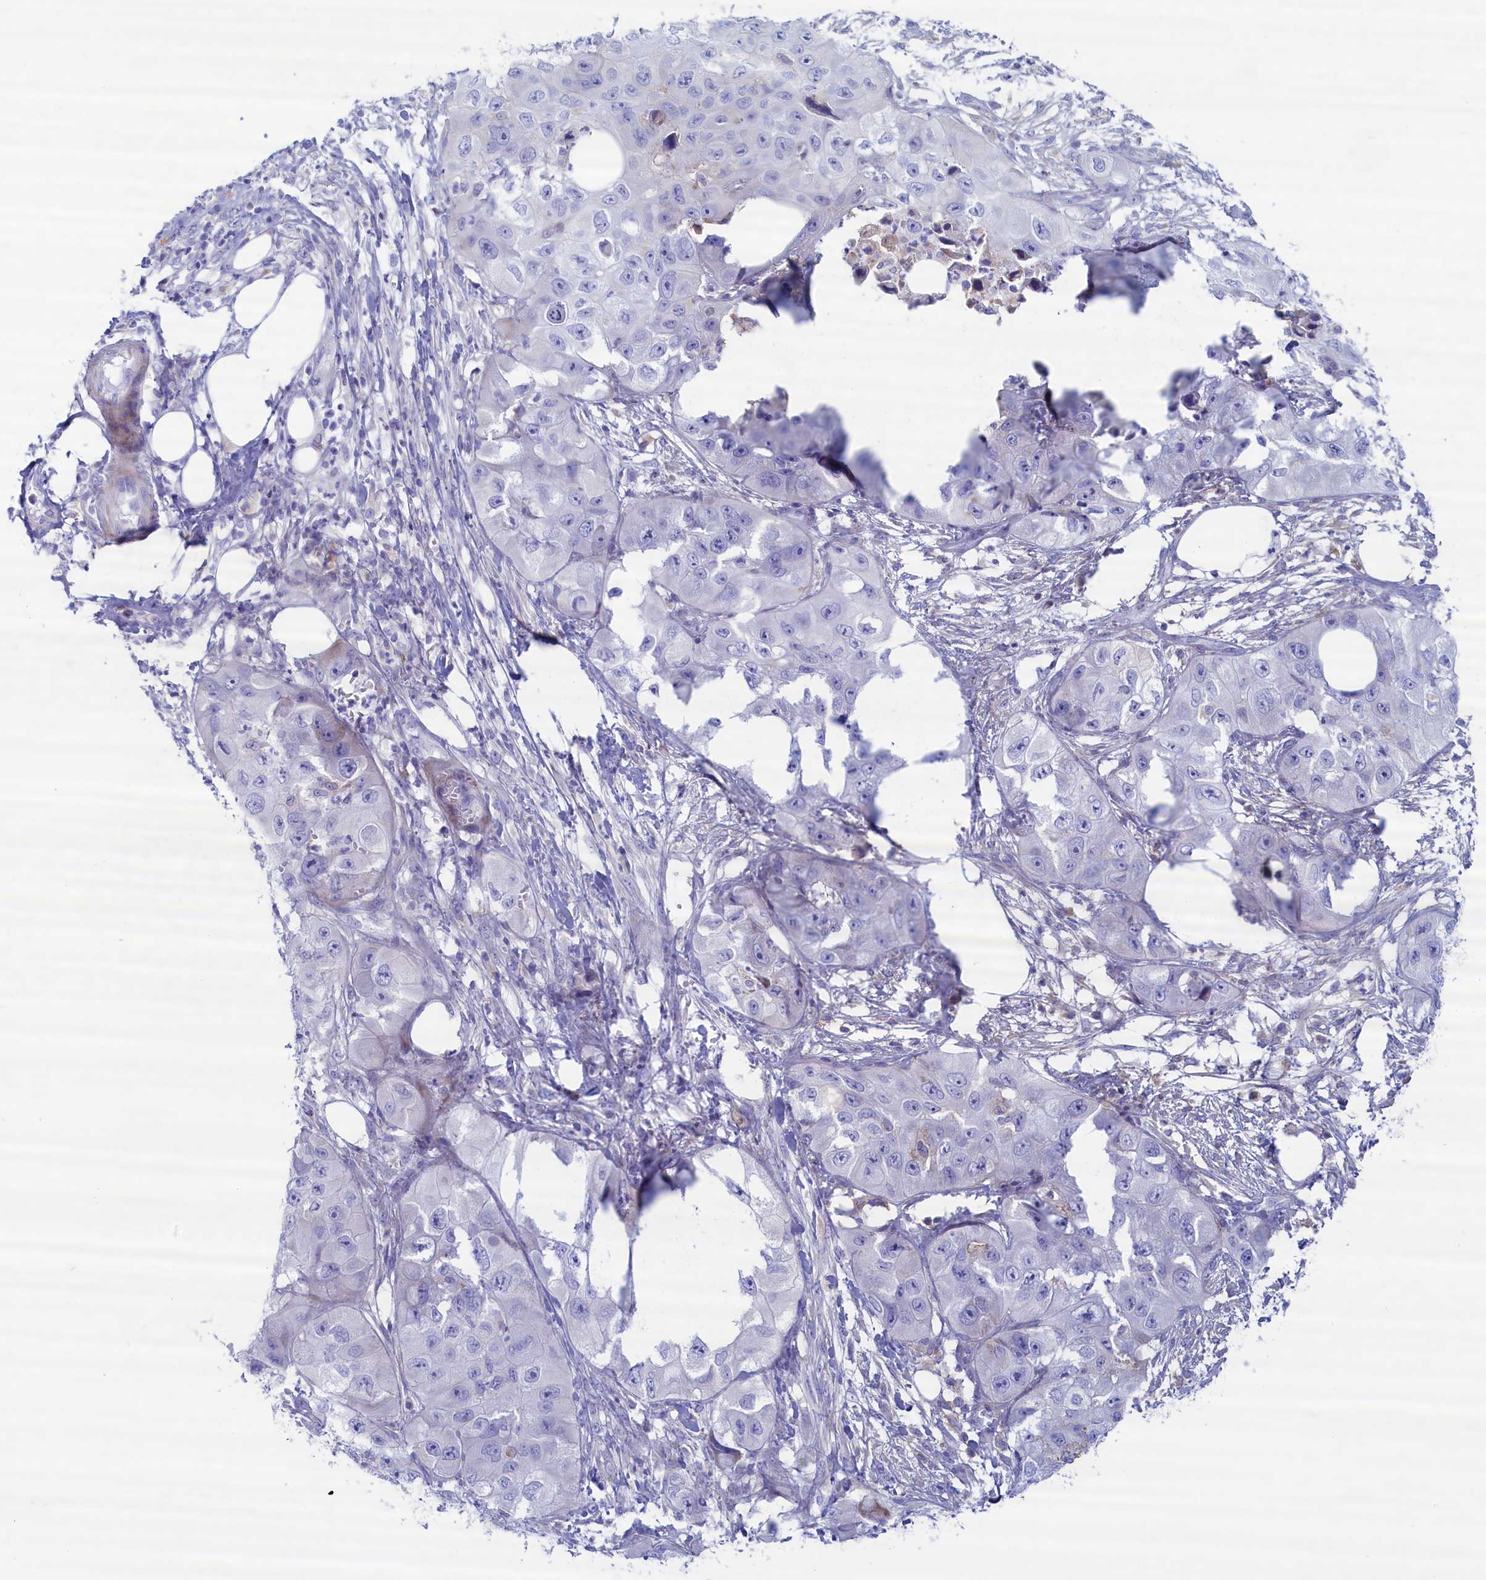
{"staining": {"intensity": "negative", "quantity": "none", "location": "none"}, "tissue": "skin cancer", "cell_type": "Tumor cells", "image_type": "cancer", "snomed": [{"axis": "morphology", "description": "Squamous cell carcinoma, NOS"}, {"axis": "topography", "description": "Skin"}, {"axis": "topography", "description": "Subcutis"}], "caption": "A photomicrograph of human squamous cell carcinoma (skin) is negative for staining in tumor cells. The staining was performed using DAB to visualize the protein expression in brown, while the nuclei were stained in blue with hematoxylin (Magnification: 20x).", "gene": "MPV17L2", "patient": {"sex": "male", "age": 73}}